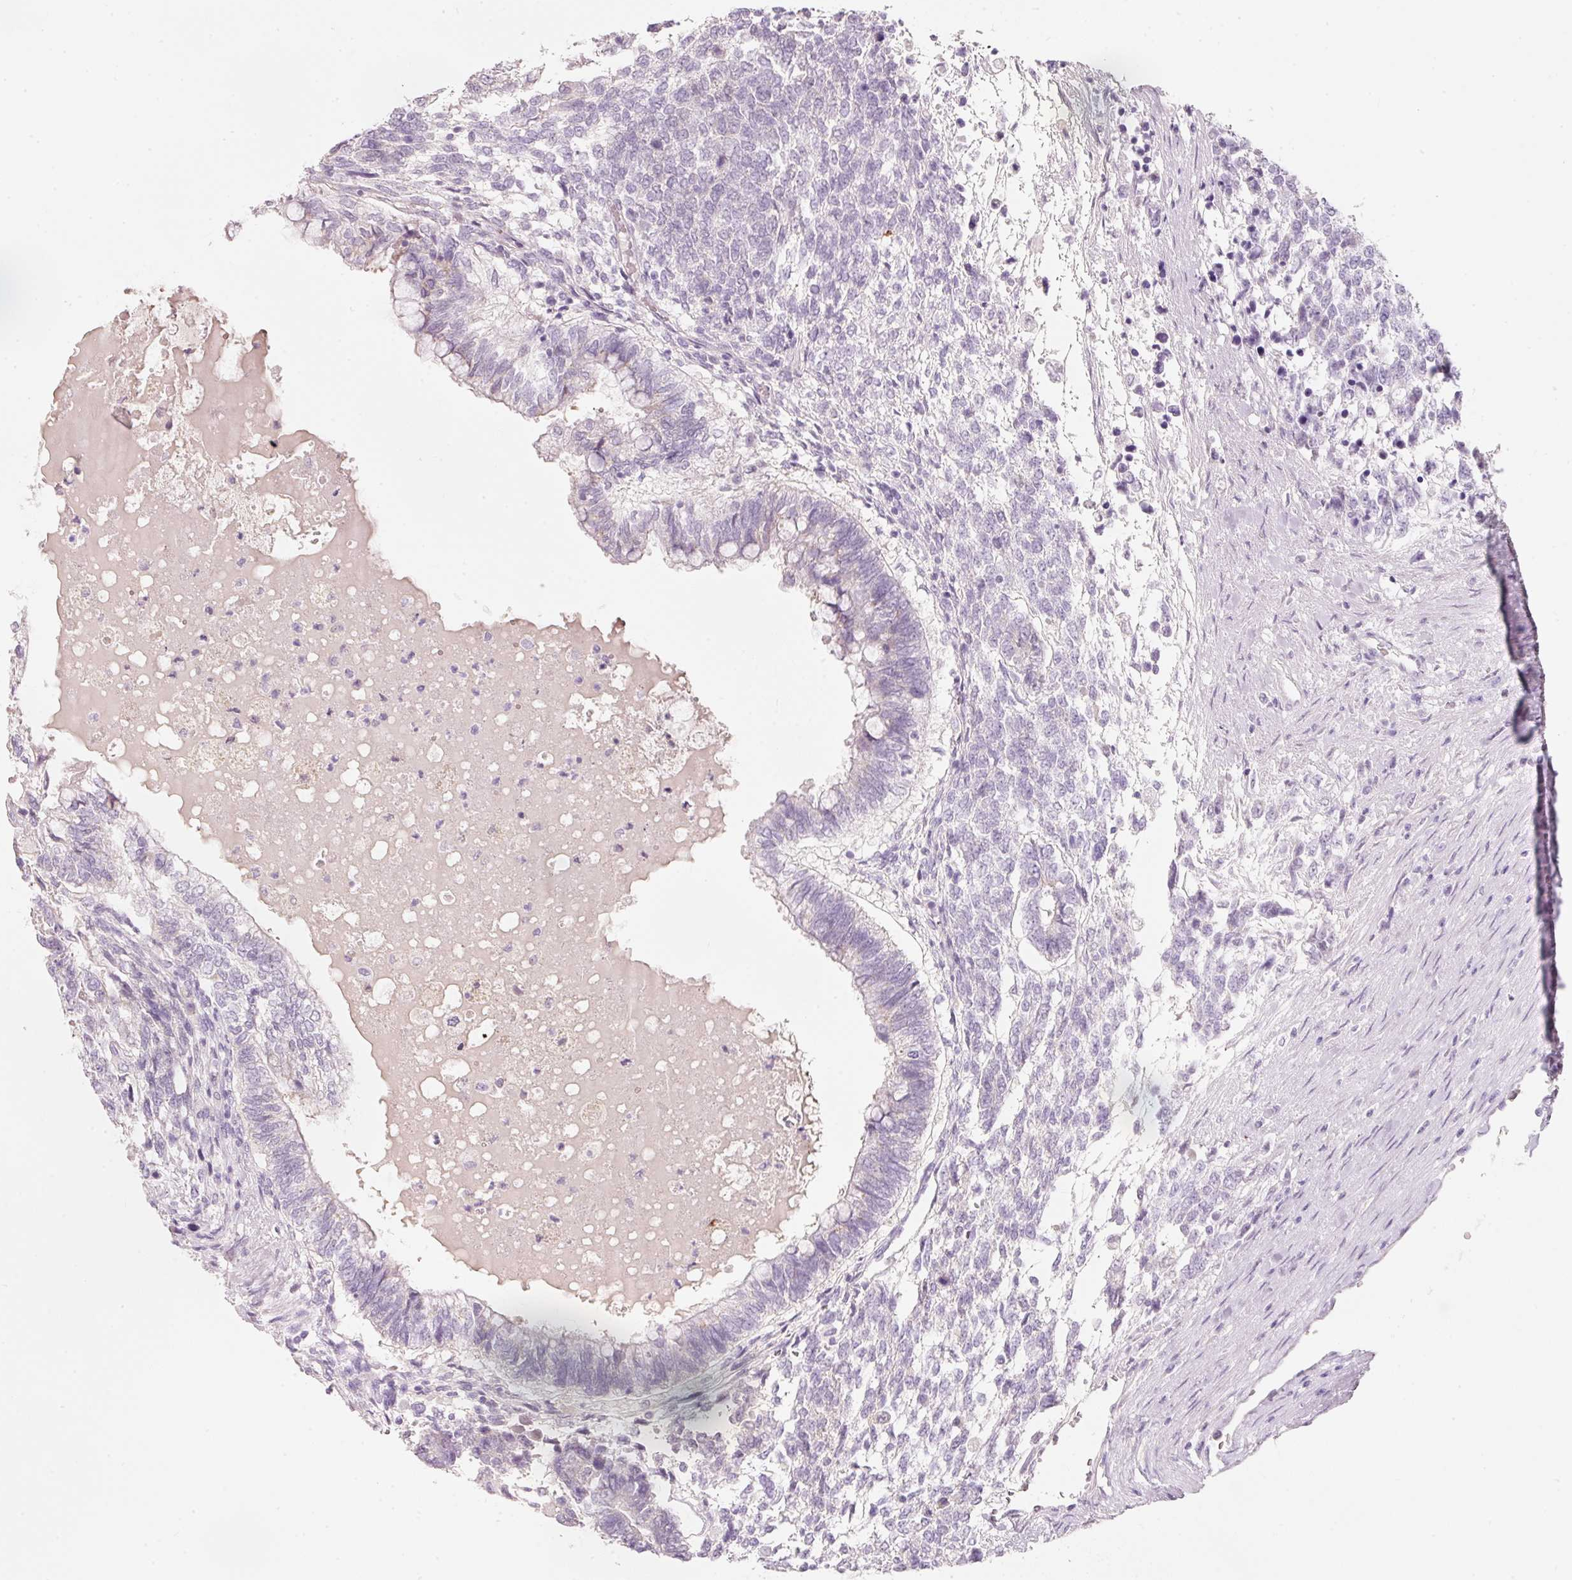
{"staining": {"intensity": "negative", "quantity": "none", "location": "none"}, "tissue": "testis cancer", "cell_type": "Tumor cells", "image_type": "cancer", "snomed": [{"axis": "morphology", "description": "Carcinoma, Embryonal, NOS"}, {"axis": "topography", "description": "Testis"}], "caption": "Immunohistochemistry (IHC) histopathology image of testis cancer (embryonal carcinoma) stained for a protein (brown), which displays no positivity in tumor cells.", "gene": "ENSG00000206549", "patient": {"sex": "male", "age": 23}}